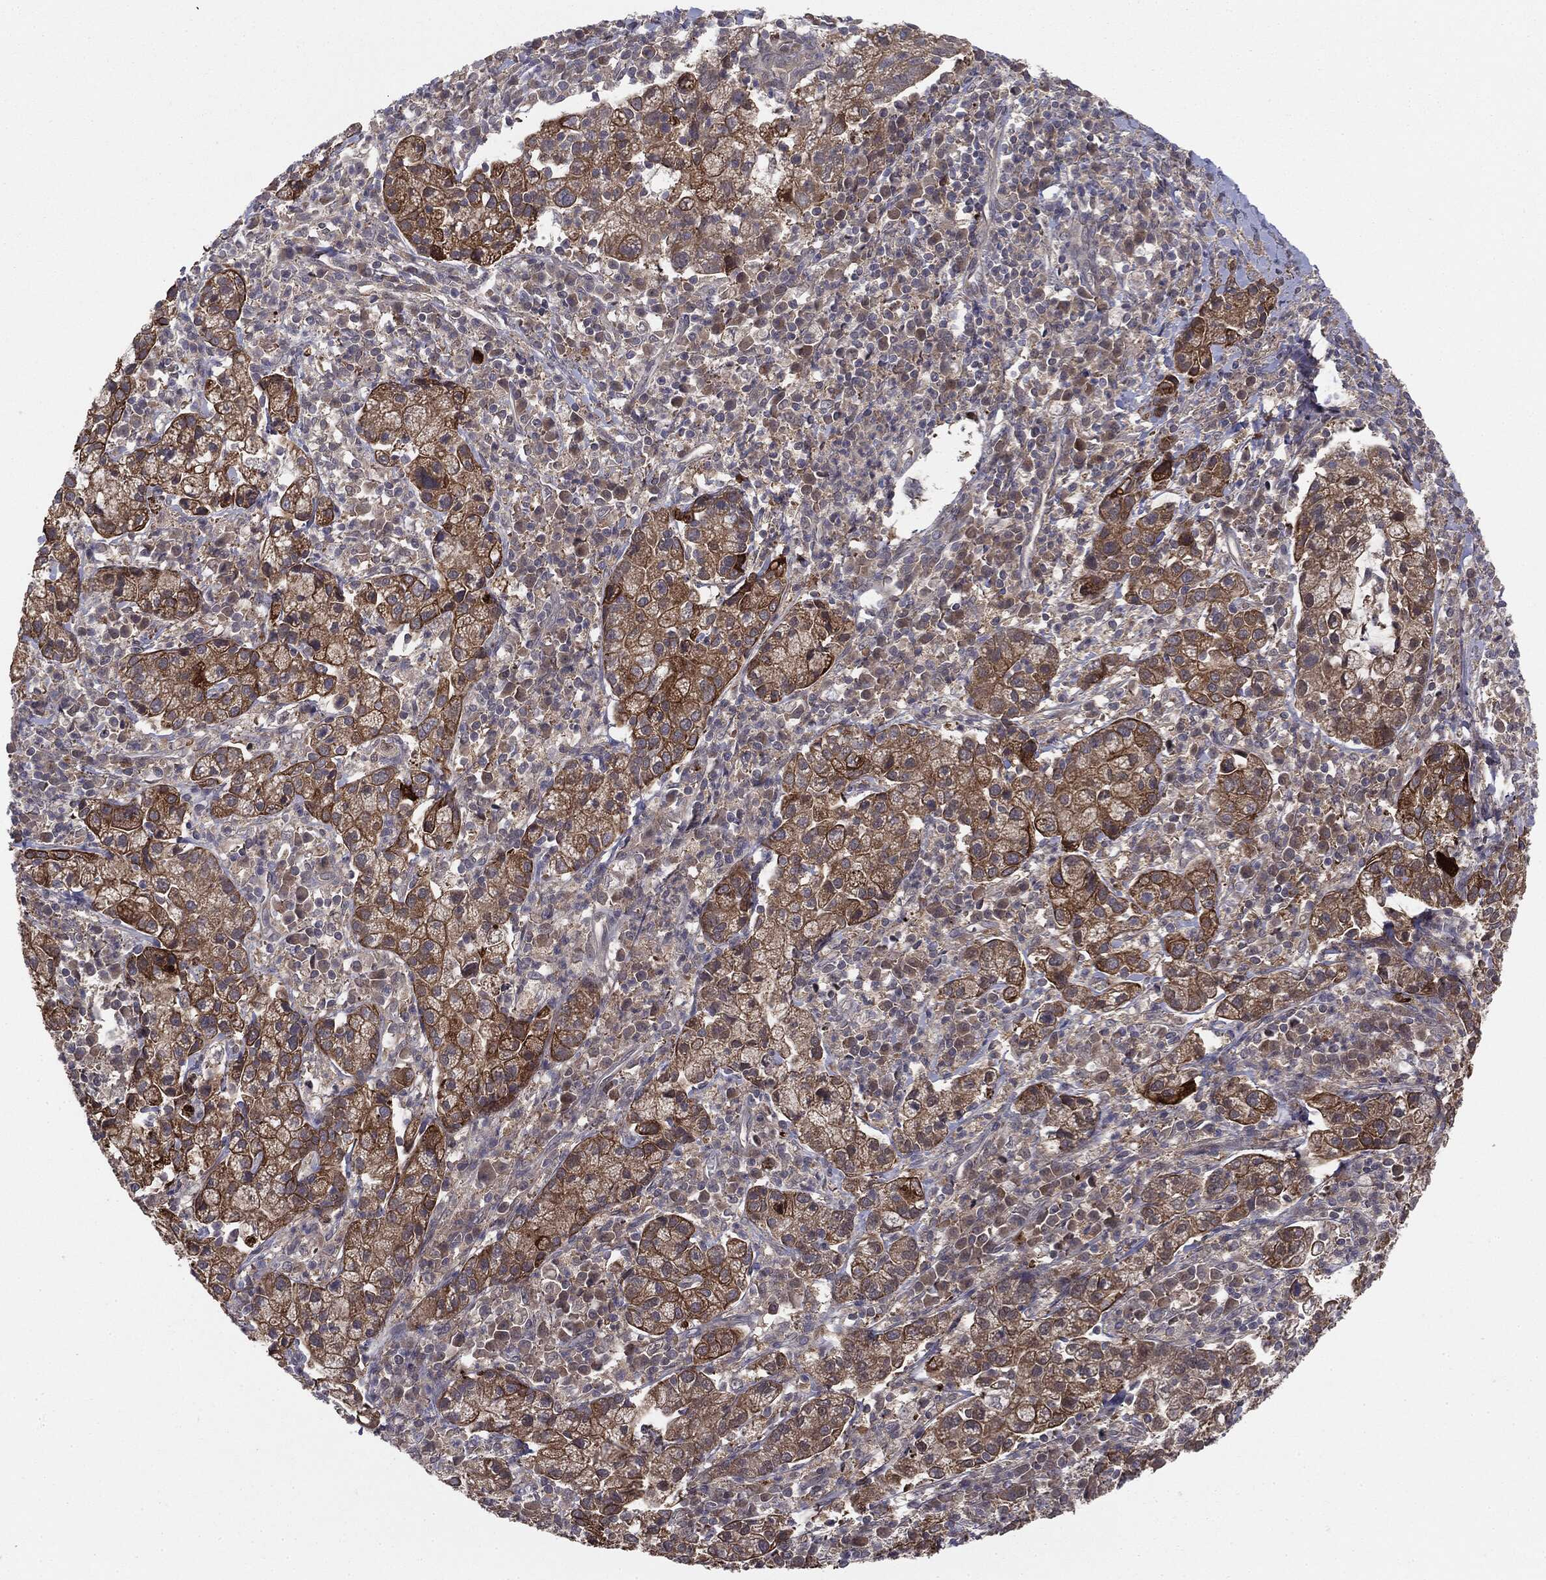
{"staining": {"intensity": "strong", "quantity": ">75%", "location": "cytoplasmic/membranous"}, "tissue": "cervical cancer", "cell_type": "Tumor cells", "image_type": "cancer", "snomed": [{"axis": "morphology", "description": "Normal tissue, NOS"}, {"axis": "morphology", "description": "Adenocarcinoma, NOS"}, {"axis": "topography", "description": "Cervix"}], "caption": "Immunohistochemical staining of cervical cancer (adenocarcinoma) reveals strong cytoplasmic/membranous protein staining in approximately >75% of tumor cells.", "gene": "KRT7", "patient": {"sex": "female", "age": 44}}